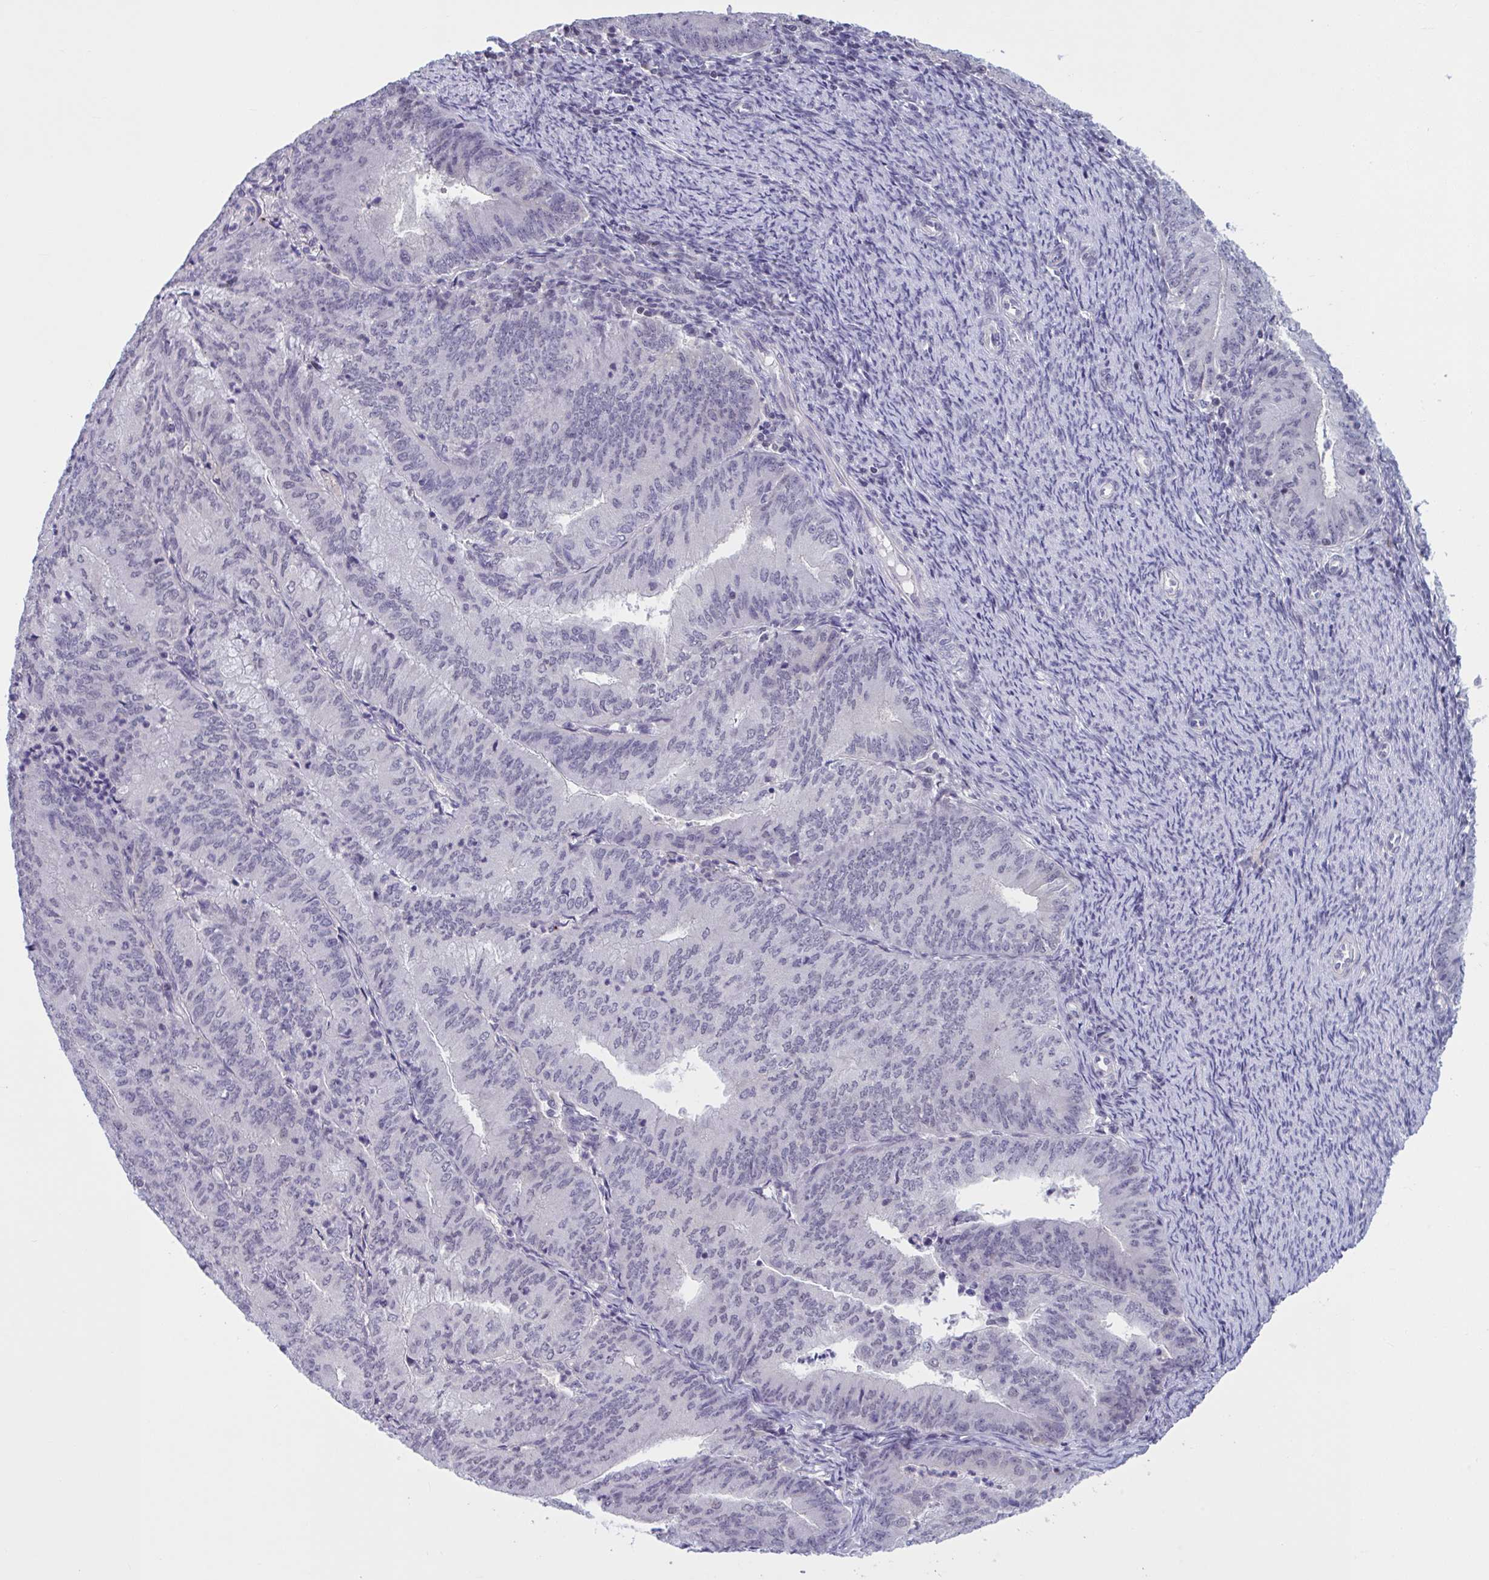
{"staining": {"intensity": "negative", "quantity": "none", "location": "none"}, "tissue": "endometrial cancer", "cell_type": "Tumor cells", "image_type": "cancer", "snomed": [{"axis": "morphology", "description": "Adenocarcinoma, NOS"}, {"axis": "topography", "description": "Endometrium"}], "caption": "This is an IHC micrograph of endometrial cancer. There is no staining in tumor cells.", "gene": "TTC7B", "patient": {"sex": "female", "age": 57}}